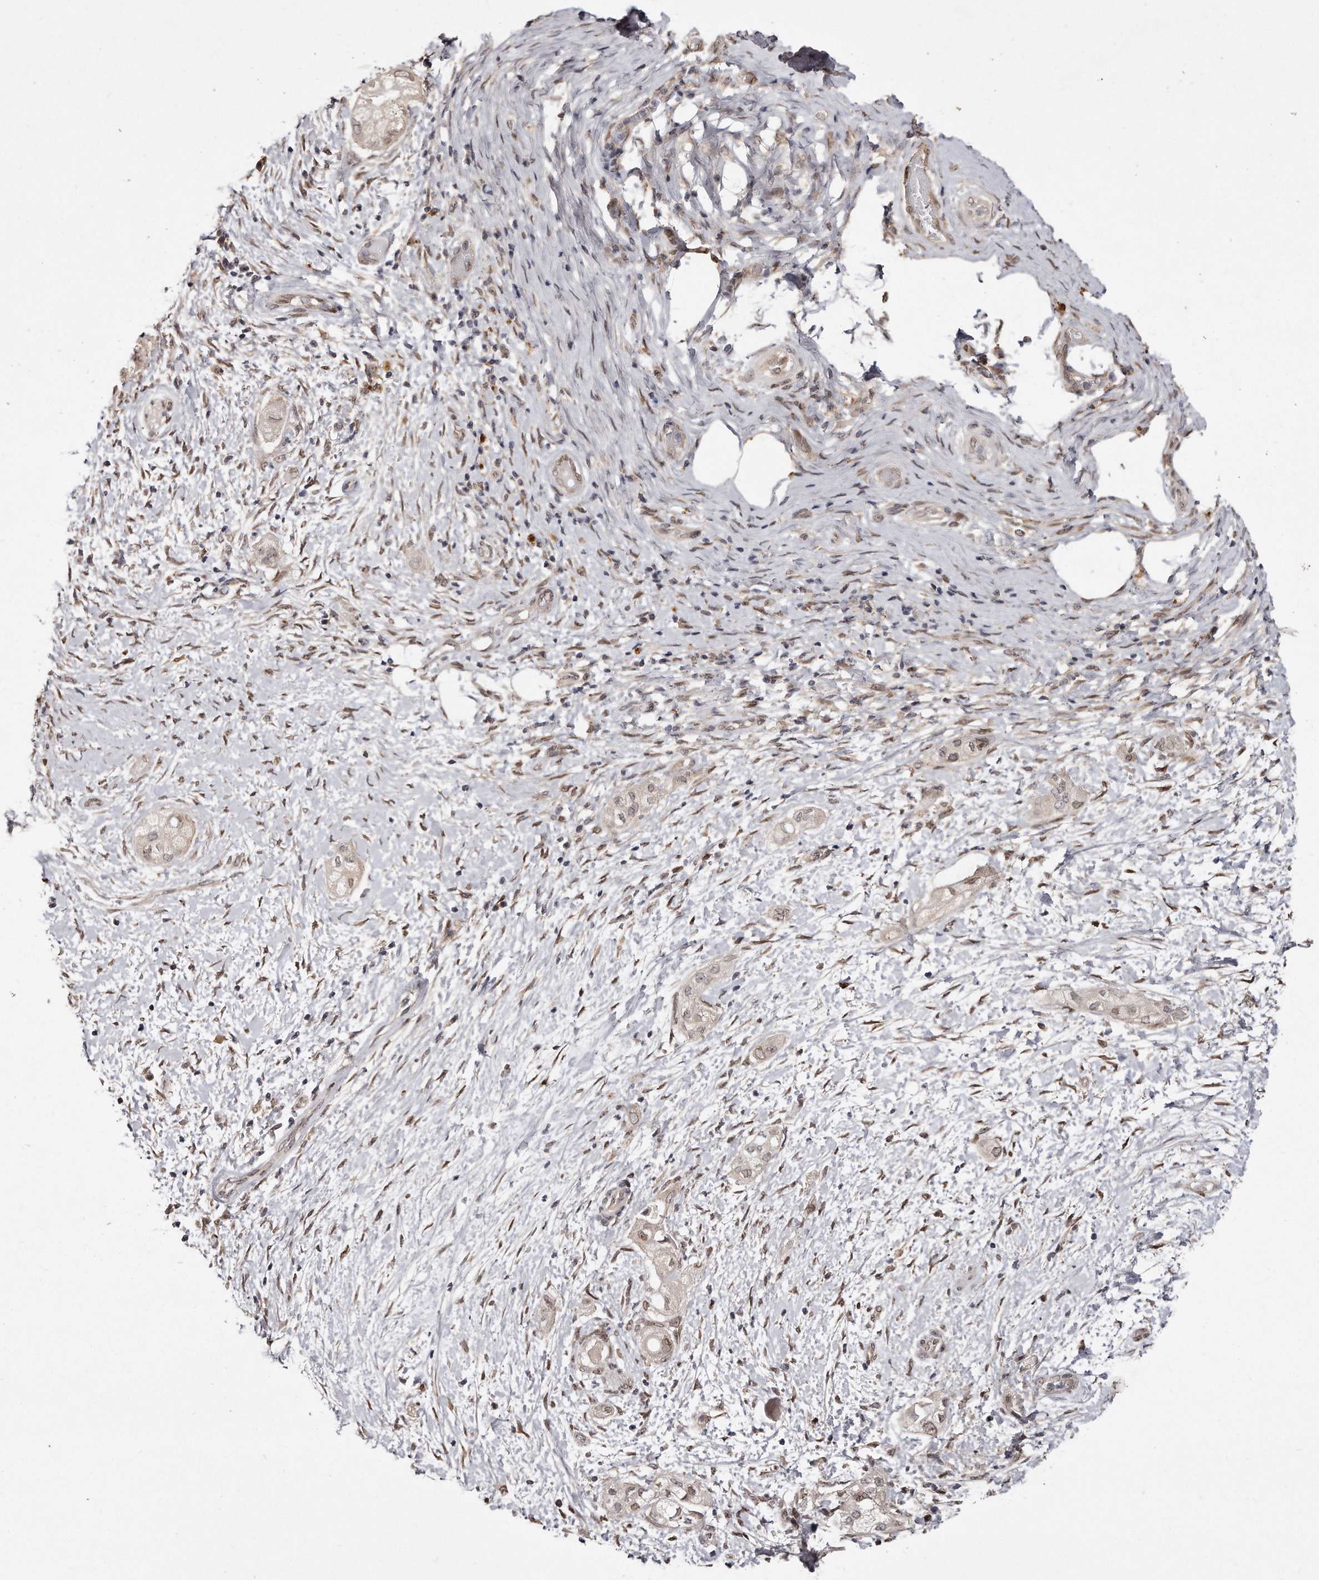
{"staining": {"intensity": "weak", "quantity": ">75%", "location": "nuclear"}, "tissue": "pancreatic cancer", "cell_type": "Tumor cells", "image_type": "cancer", "snomed": [{"axis": "morphology", "description": "Adenocarcinoma, NOS"}, {"axis": "topography", "description": "Pancreas"}], "caption": "There is low levels of weak nuclear staining in tumor cells of pancreatic adenocarcinoma, as demonstrated by immunohistochemical staining (brown color).", "gene": "HASPIN", "patient": {"sex": "male", "age": 58}}